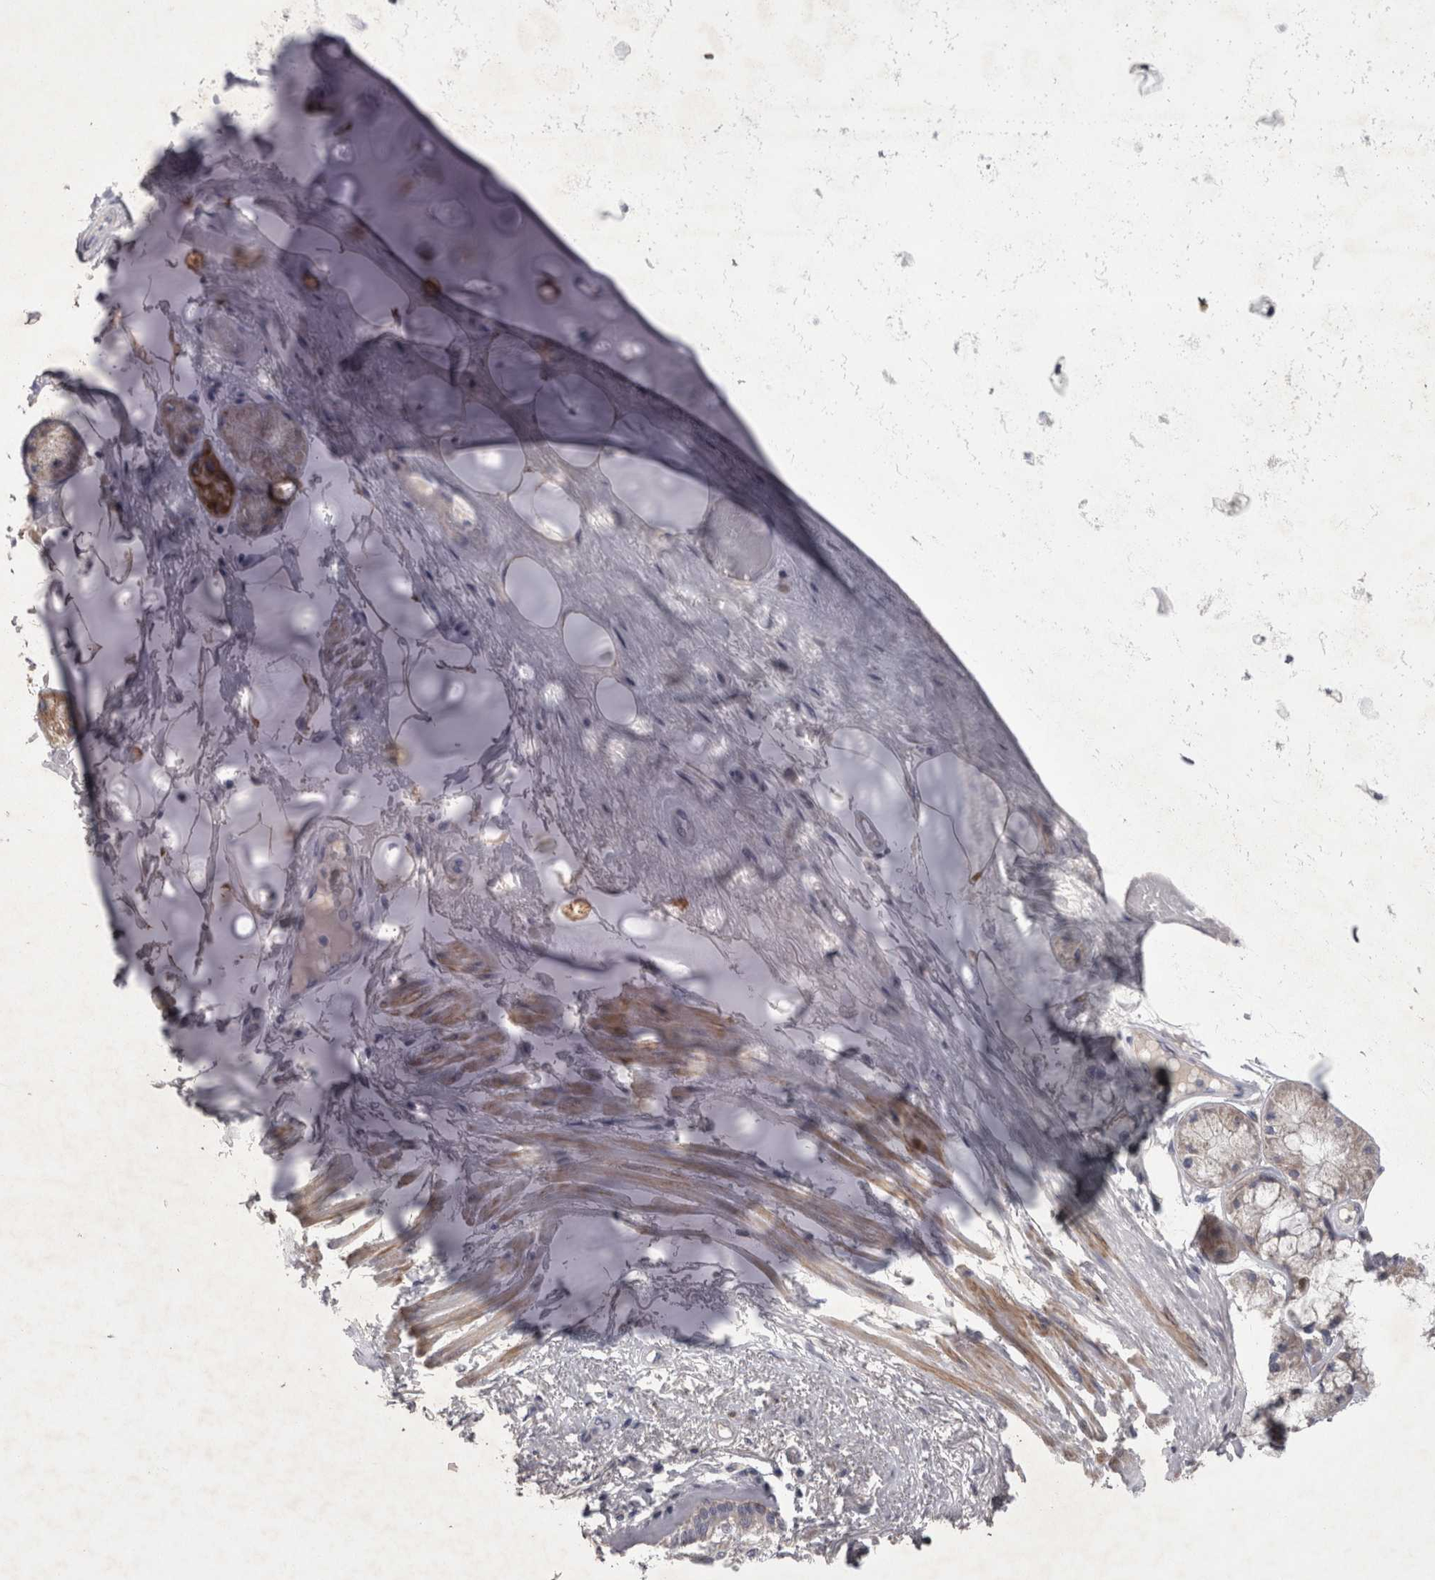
{"staining": {"intensity": "weak", "quantity": ">75%", "location": "cytoplasmic/membranous"}, "tissue": "adipose tissue", "cell_type": "Adipocytes", "image_type": "normal", "snomed": [{"axis": "morphology", "description": "Normal tissue, NOS"}, {"axis": "topography", "description": "Bronchus"}], "caption": "A brown stain highlights weak cytoplasmic/membranous positivity of a protein in adipocytes of unremarkable adipose tissue. Immunohistochemistry stains the protein in brown and the nuclei are stained blue.", "gene": "DBT", "patient": {"sex": "male", "age": 66}}